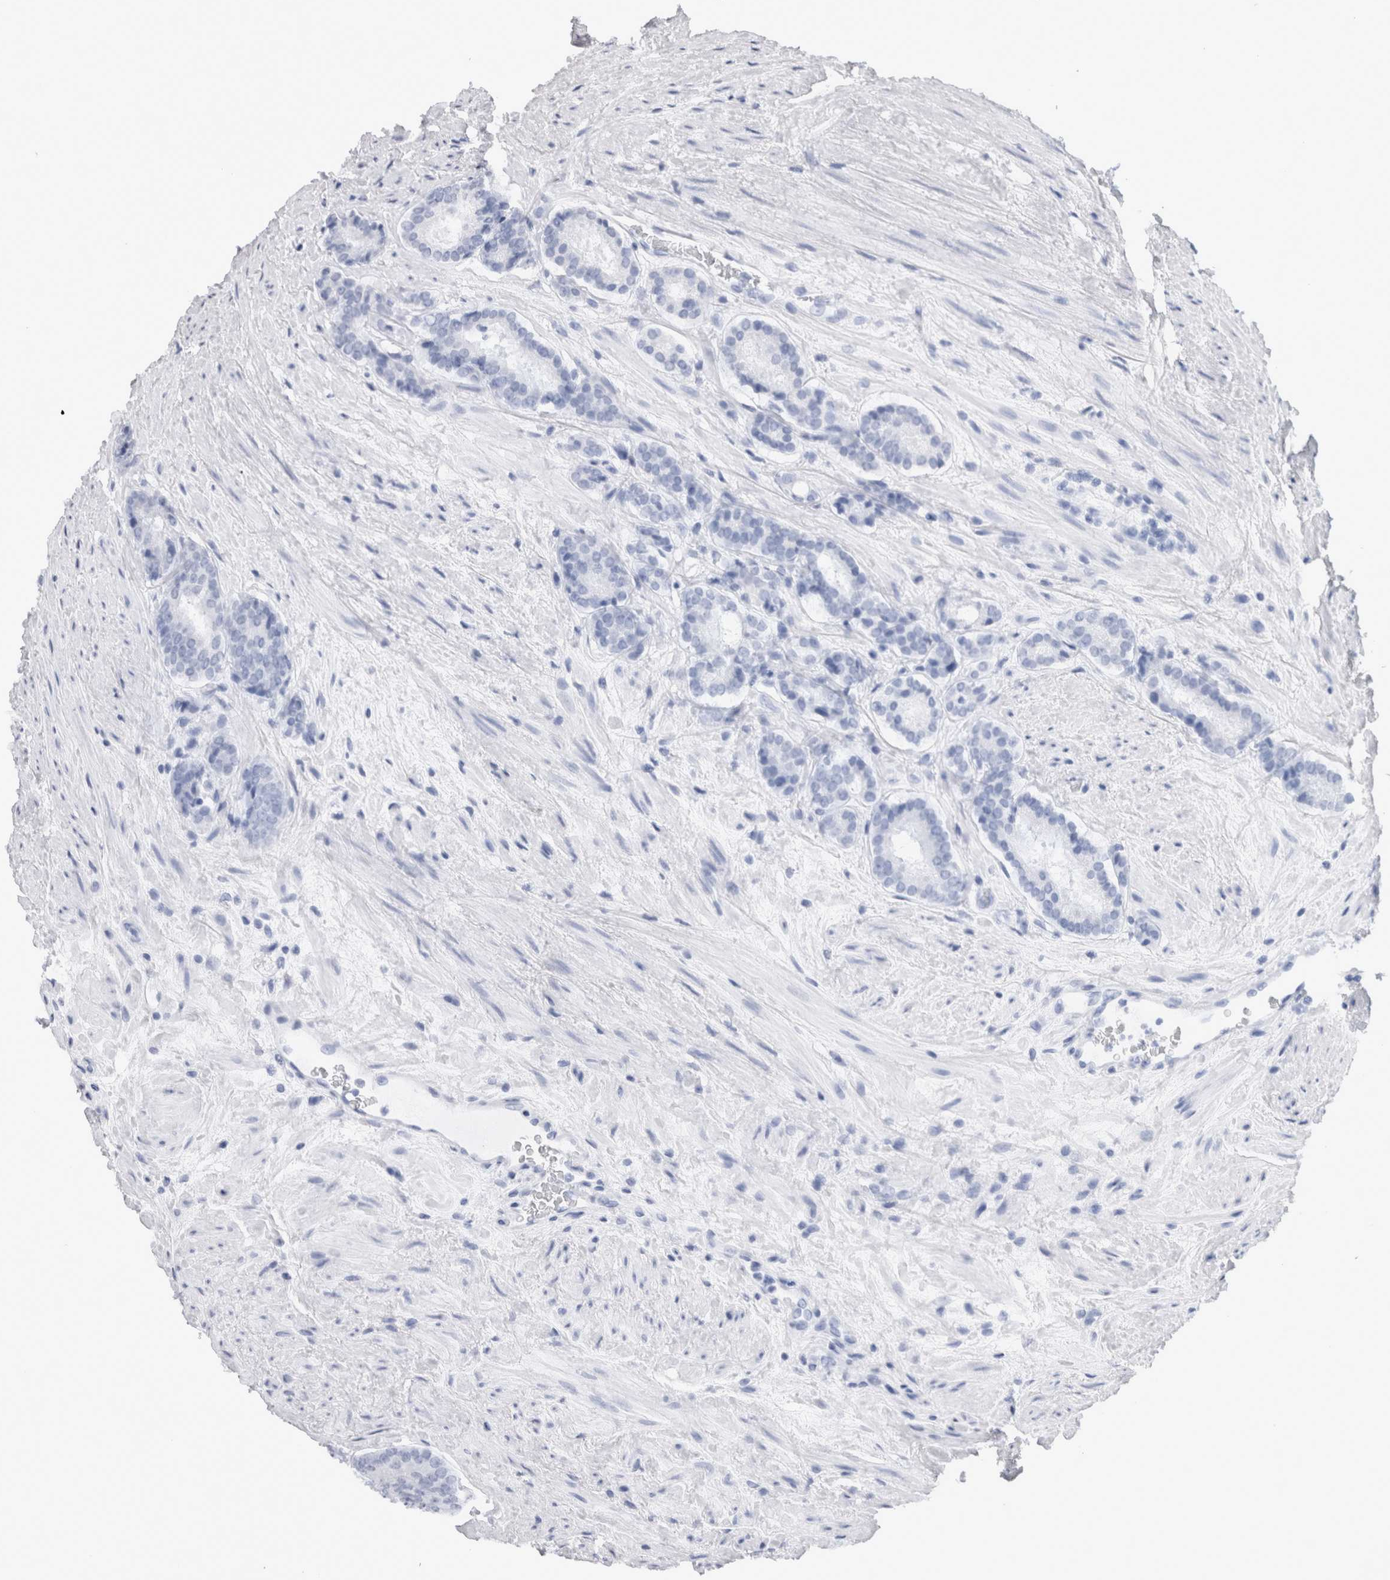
{"staining": {"intensity": "negative", "quantity": "none", "location": "none"}, "tissue": "prostate cancer", "cell_type": "Tumor cells", "image_type": "cancer", "snomed": [{"axis": "morphology", "description": "Adenocarcinoma, Low grade"}, {"axis": "topography", "description": "Prostate"}], "caption": "This is an immunohistochemistry histopathology image of human prostate adenocarcinoma (low-grade). There is no staining in tumor cells.", "gene": "SMAP2", "patient": {"sex": "male", "age": 69}}